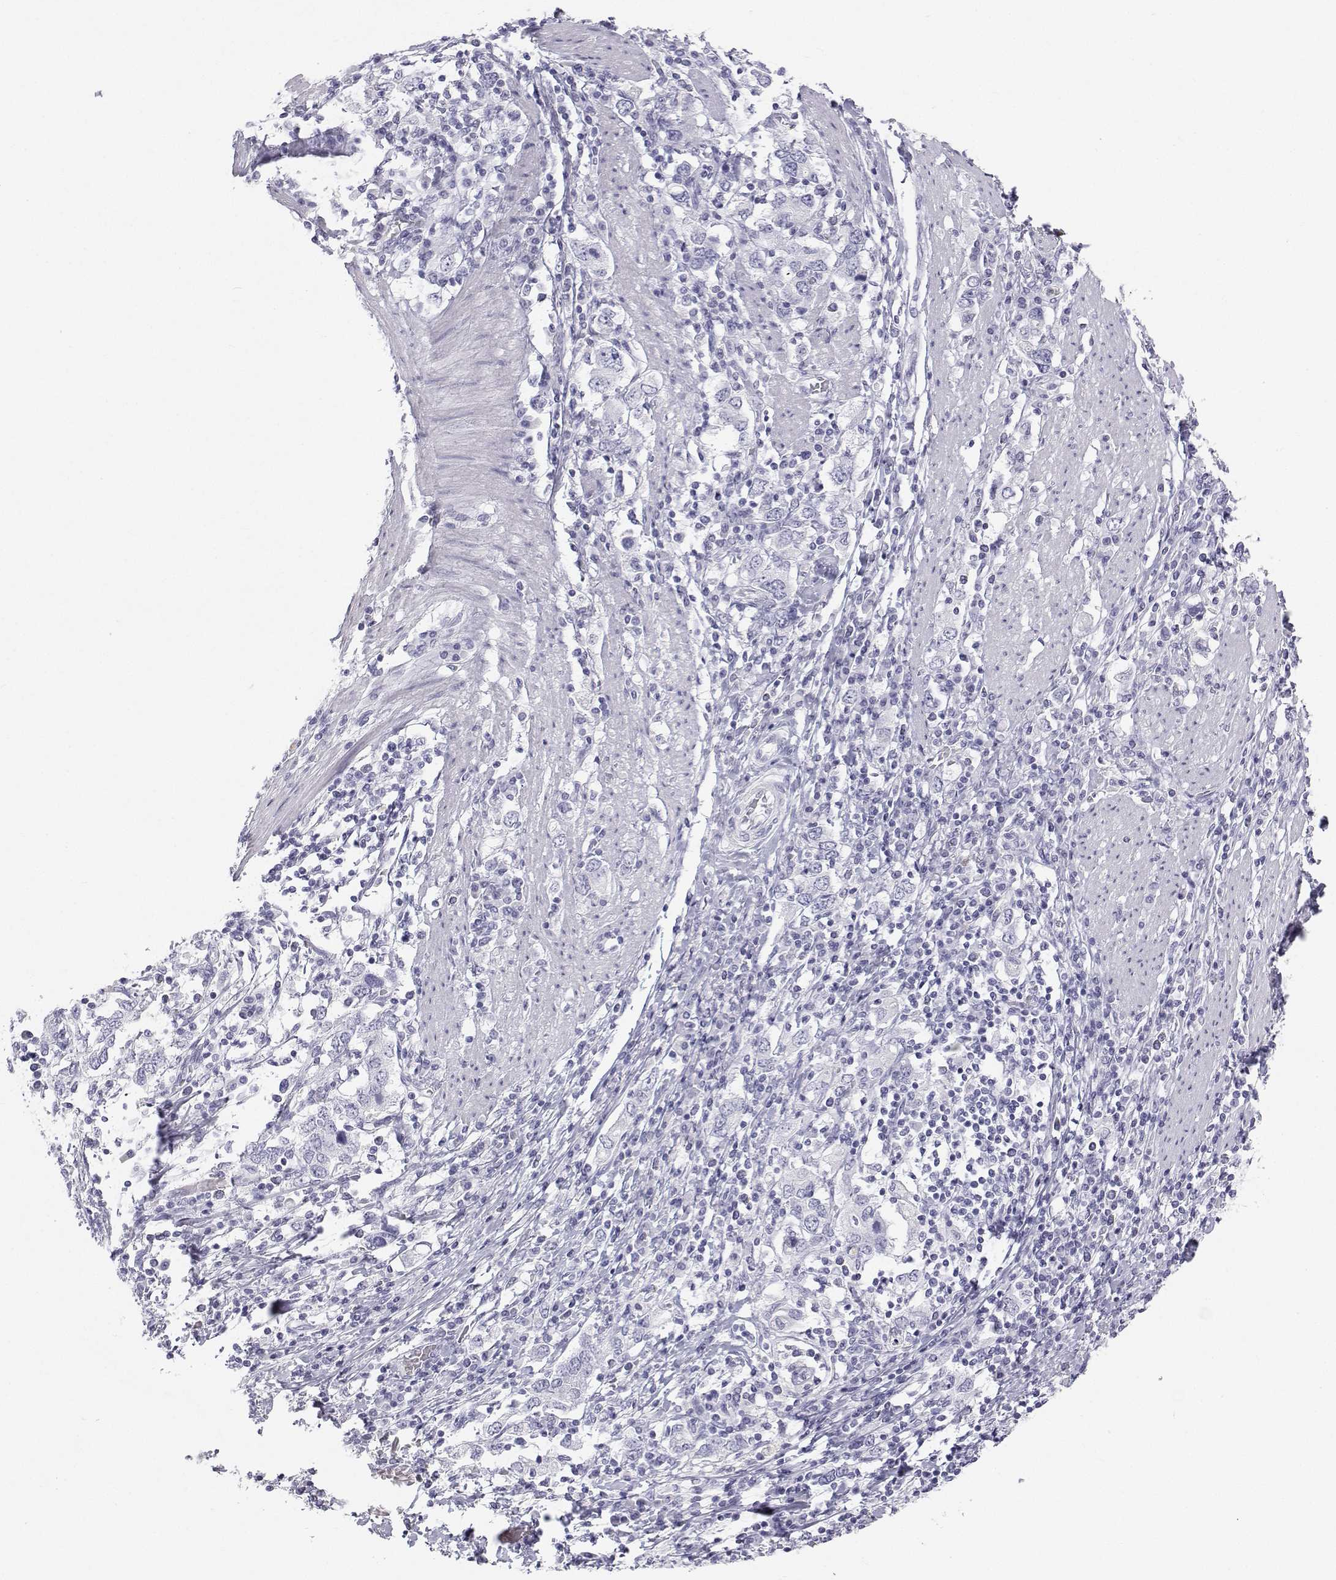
{"staining": {"intensity": "negative", "quantity": "none", "location": "none"}, "tissue": "stomach cancer", "cell_type": "Tumor cells", "image_type": "cancer", "snomed": [{"axis": "morphology", "description": "Adenocarcinoma, NOS"}, {"axis": "topography", "description": "Stomach, upper"}, {"axis": "topography", "description": "Stomach"}], "caption": "Immunohistochemical staining of human stomach cancer (adenocarcinoma) exhibits no significant positivity in tumor cells.", "gene": "SFTPB", "patient": {"sex": "male", "age": 62}}